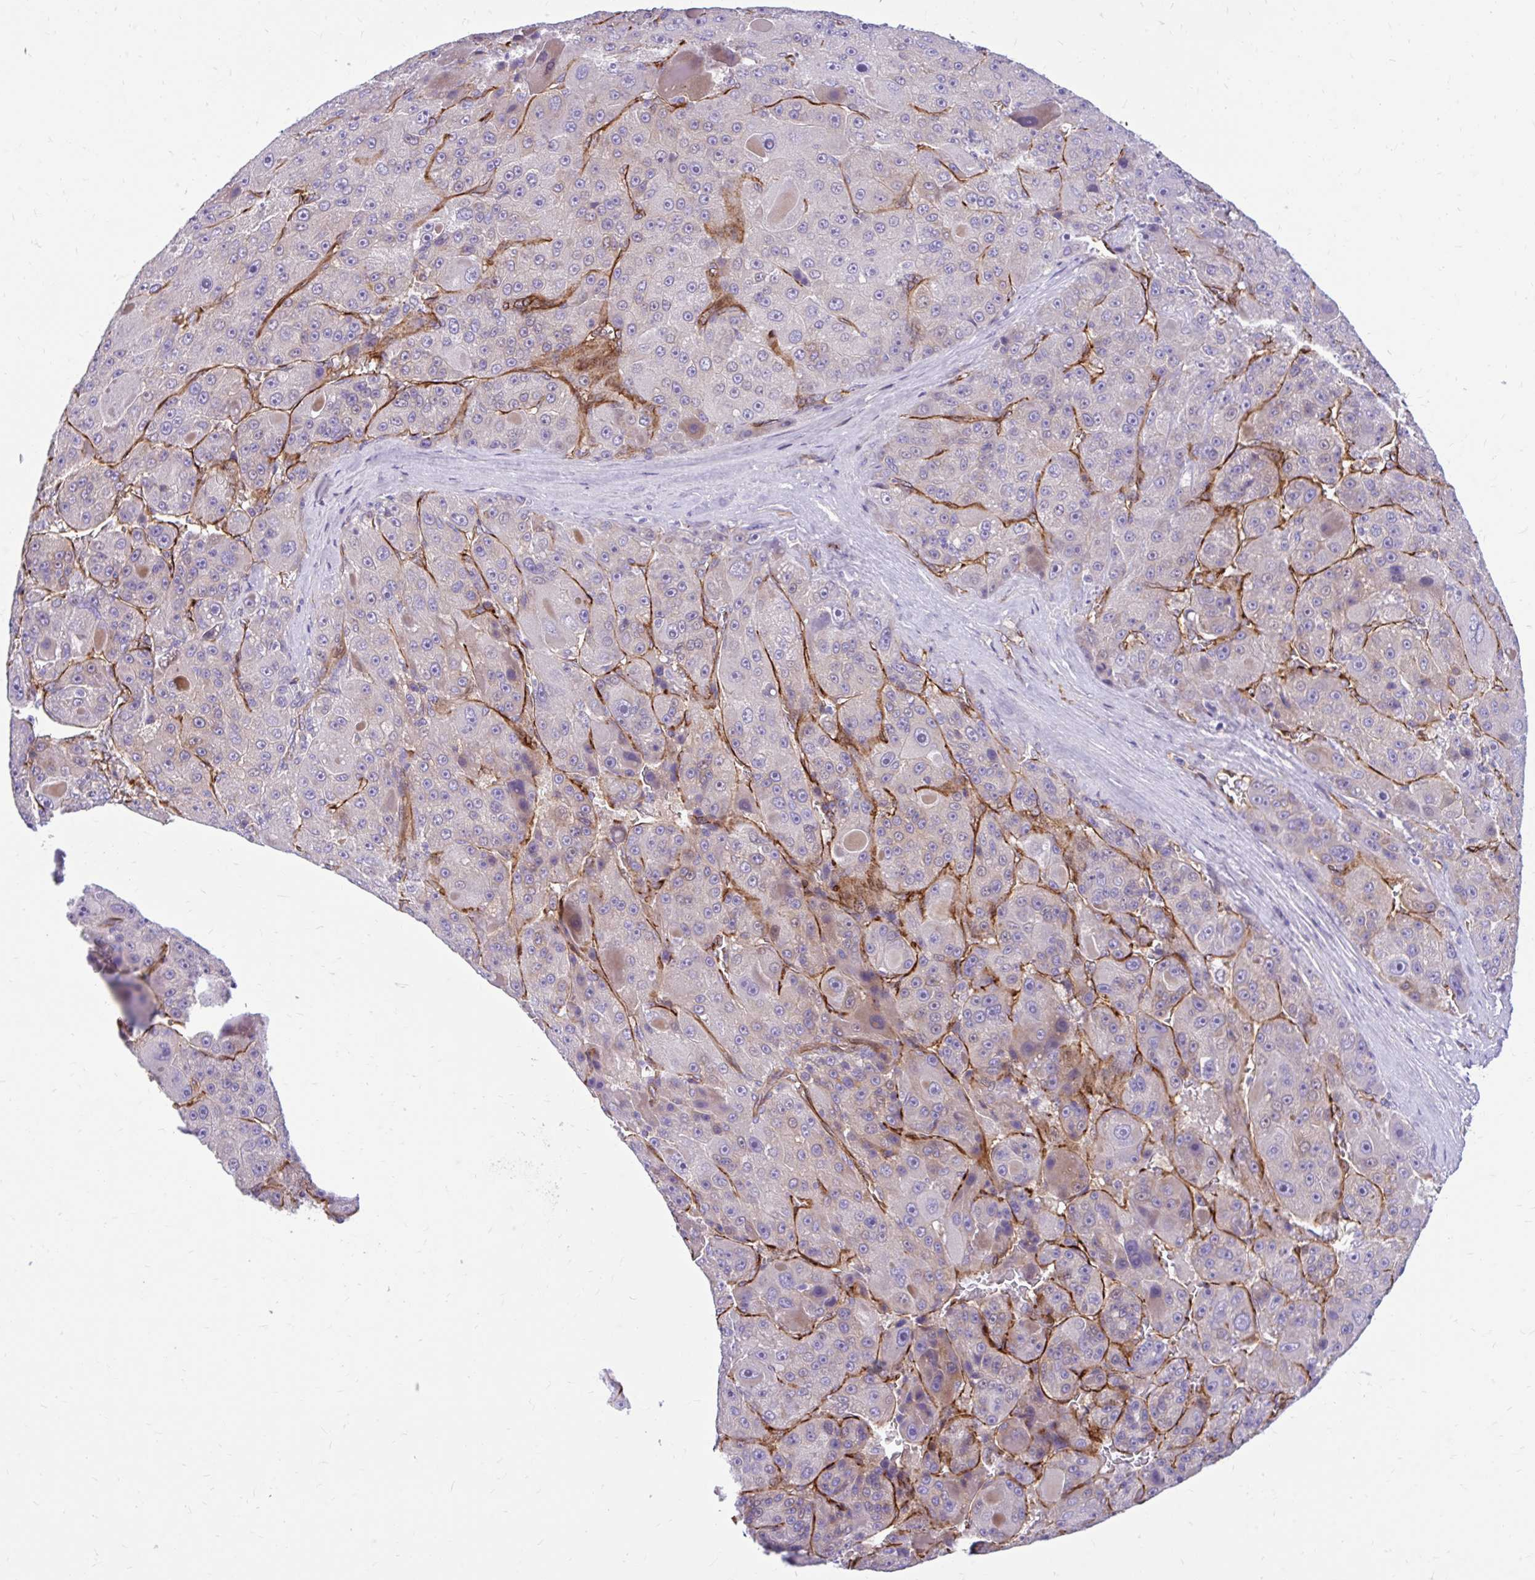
{"staining": {"intensity": "weak", "quantity": "<25%", "location": "cytoplasmic/membranous"}, "tissue": "liver cancer", "cell_type": "Tumor cells", "image_type": "cancer", "snomed": [{"axis": "morphology", "description": "Carcinoma, Hepatocellular, NOS"}, {"axis": "topography", "description": "Liver"}], "caption": "The photomicrograph displays no staining of tumor cells in hepatocellular carcinoma (liver).", "gene": "ESPNL", "patient": {"sex": "male", "age": 76}}